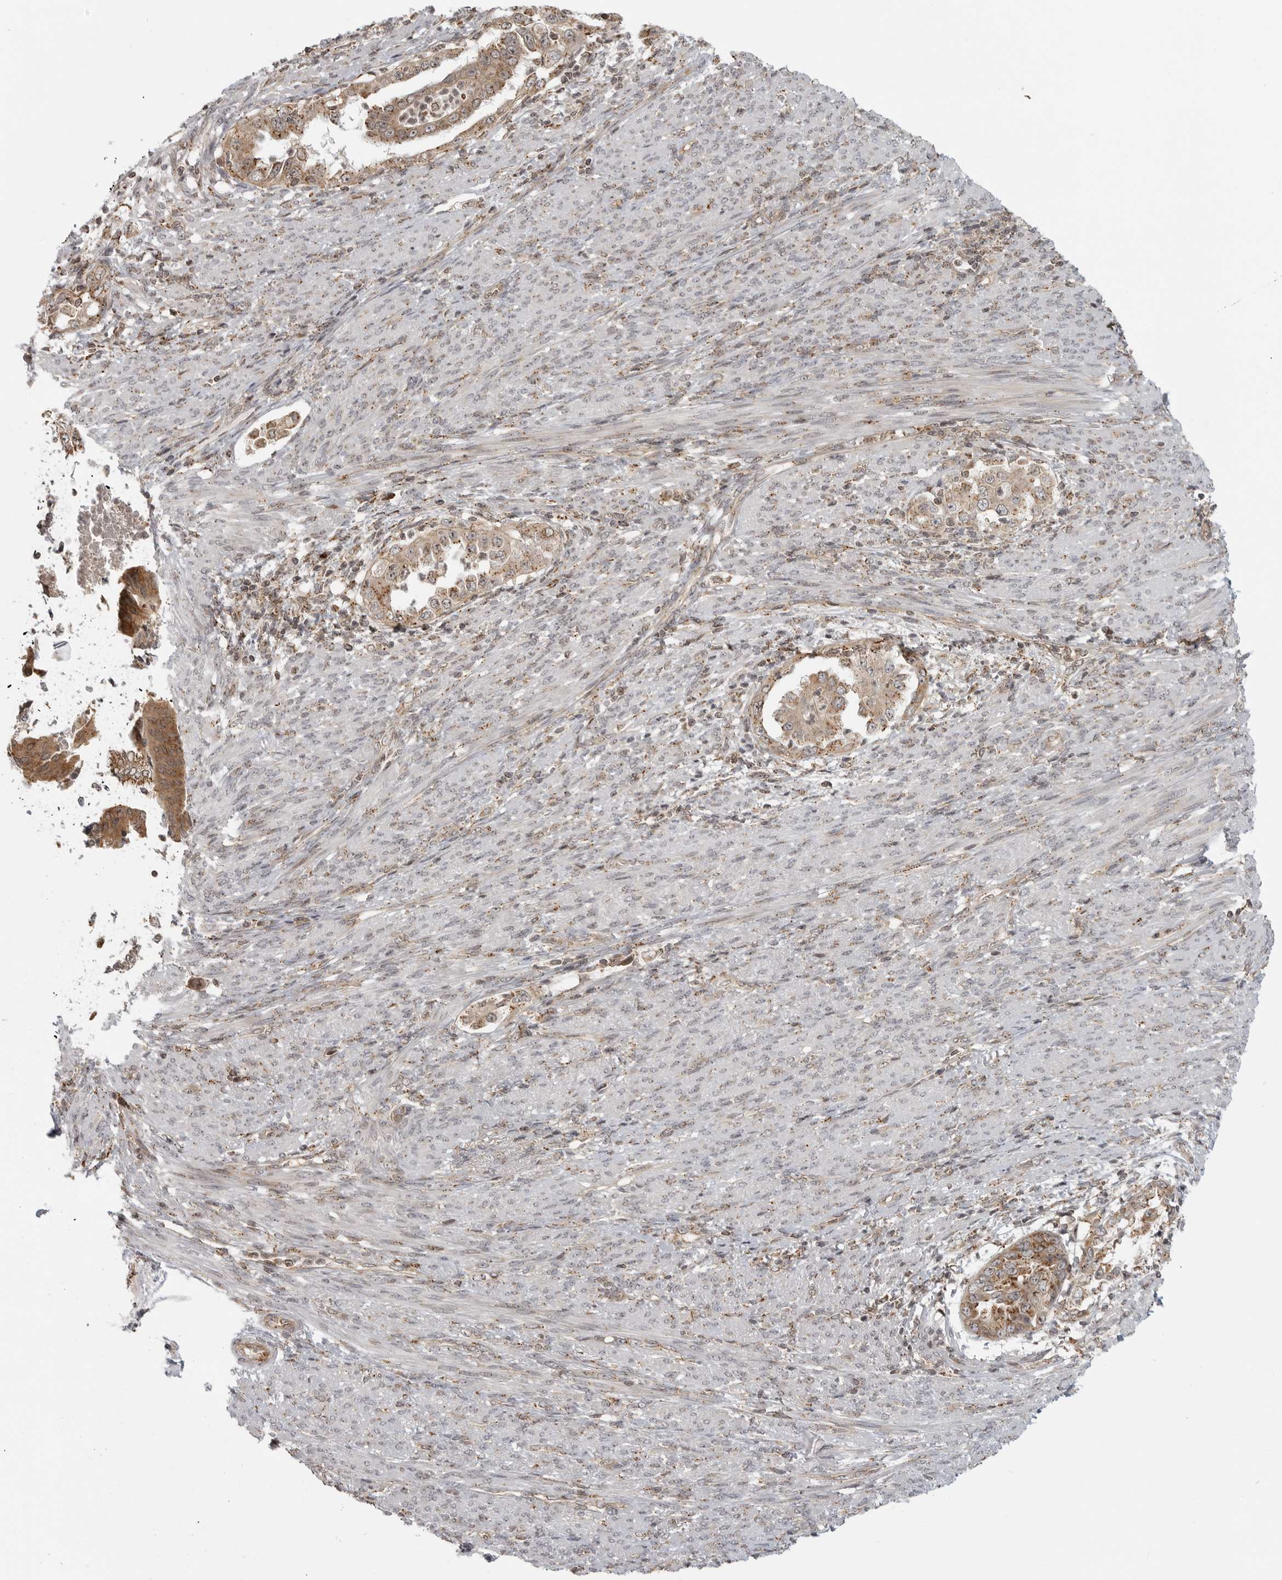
{"staining": {"intensity": "moderate", "quantity": ">75%", "location": "cytoplasmic/membranous"}, "tissue": "endometrial cancer", "cell_type": "Tumor cells", "image_type": "cancer", "snomed": [{"axis": "morphology", "description": "Adenocarcinoma, NOS"}, {"axis": "topography", "description": "Endometrium"}], "caption": "Endometrial cancer (adenocarcinoma) tissue demonstrates moderate cytoplasmic/membranous positivity in about >75% of tumor cells, visualized by immunohistochemistry. The staining was performed using DAB to visualize the protein expression in brown, while the nuclei were stained in blue with hematoxylin (Magnification: 20x).", "gene": "COPA", "patient": {"sex": "female", "age": 85}}